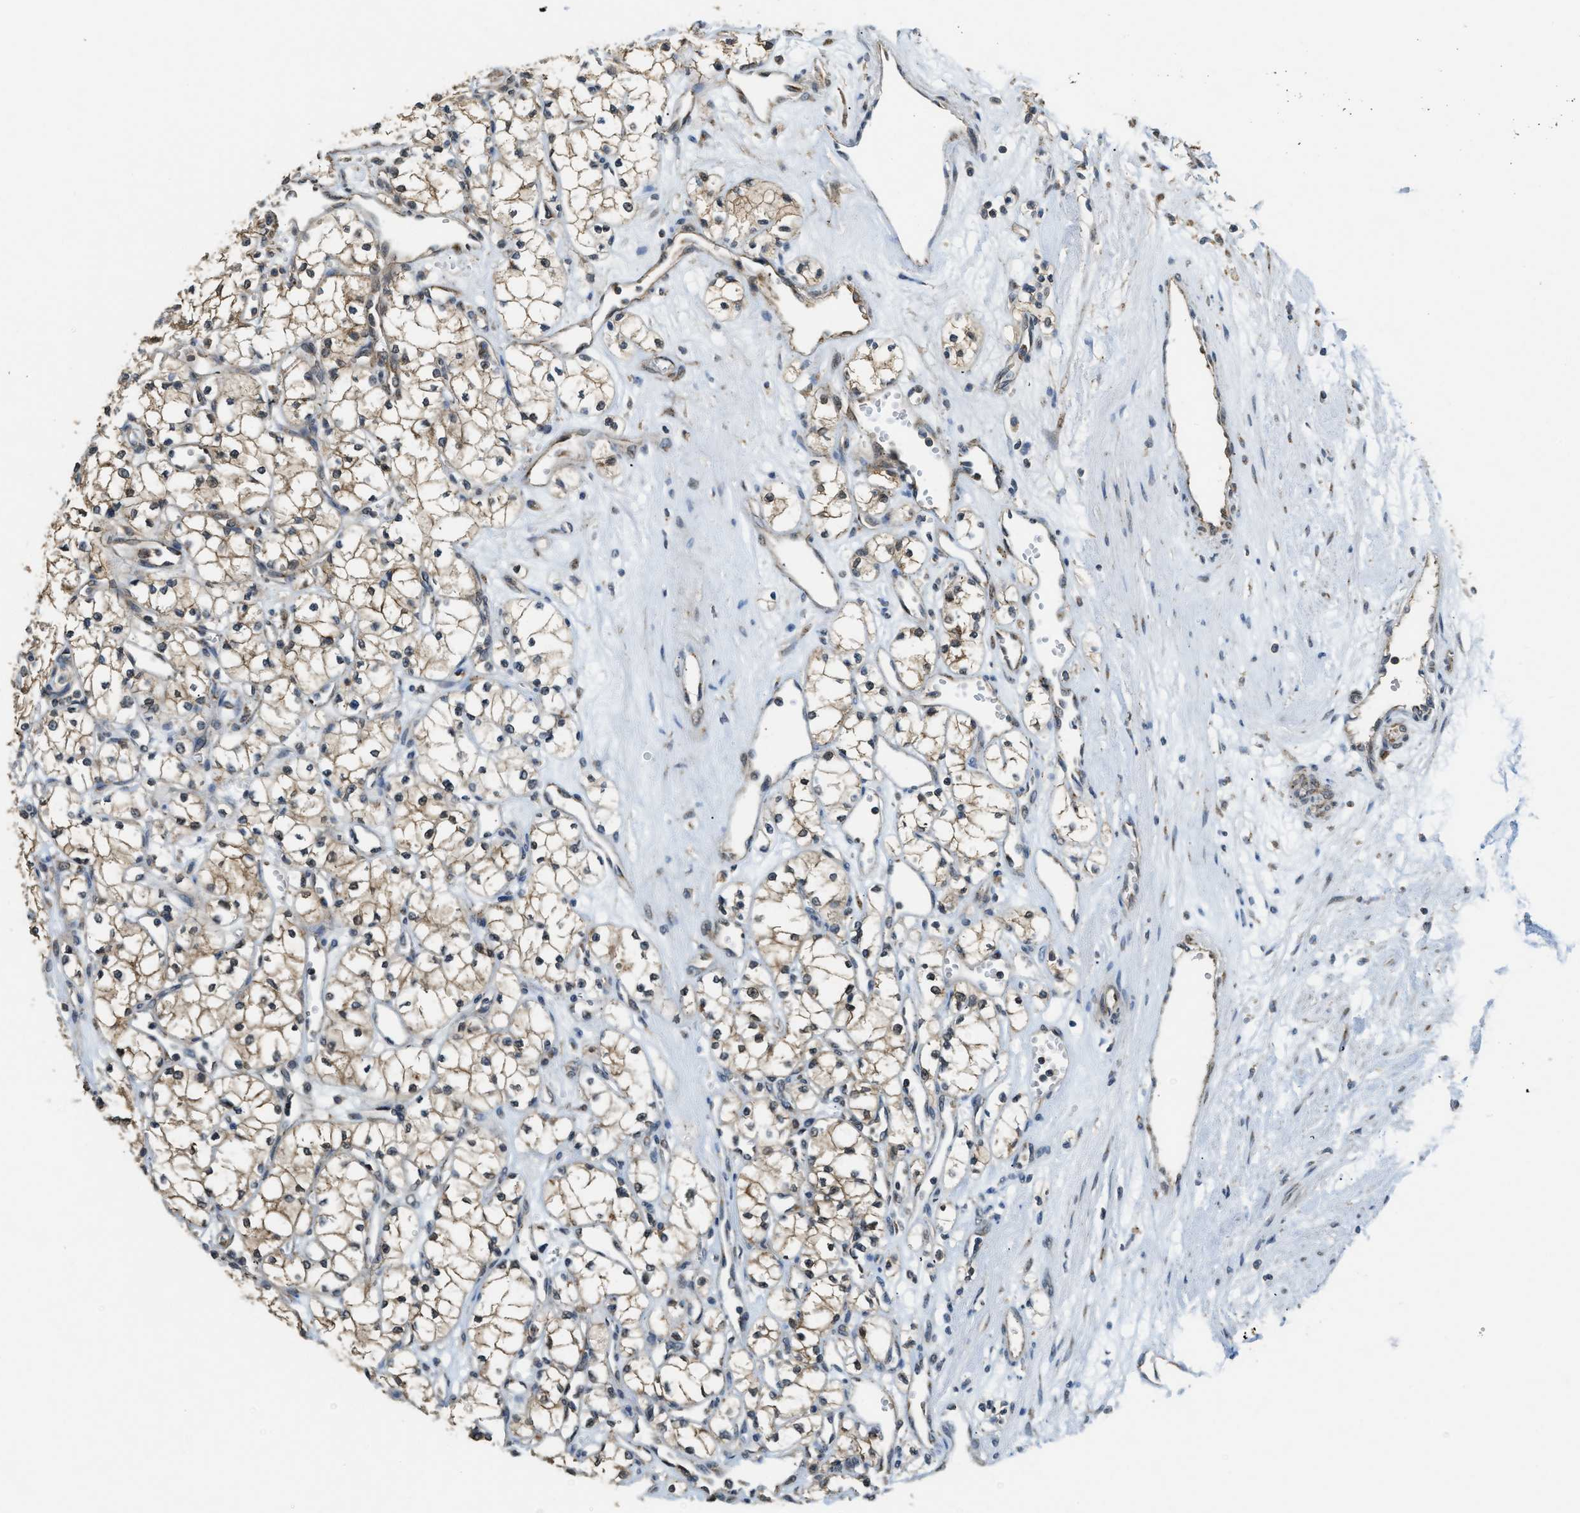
{"staining": {"intensity": "moderate", "quantity": ">75%", "location": "cytoplasmic/membranous"}, "tissue": "renal cancer", "cell_type": "Tumor cells", "image_type": "cancer", "snomed": [{"axis": "morphology", "description": "Adenocarcinoma, NOS"}, {"axis": "topography", "description": "Kidney"}], "caption": "There is medium levels of moderate cytoplasmic/membranous expression in tumor cells of renal adenocarcinoma, as demonstrated by immunohistochemical staining (brown color).", "gene": "IPO7", "patient": {"sex": "male", "age": 59}}